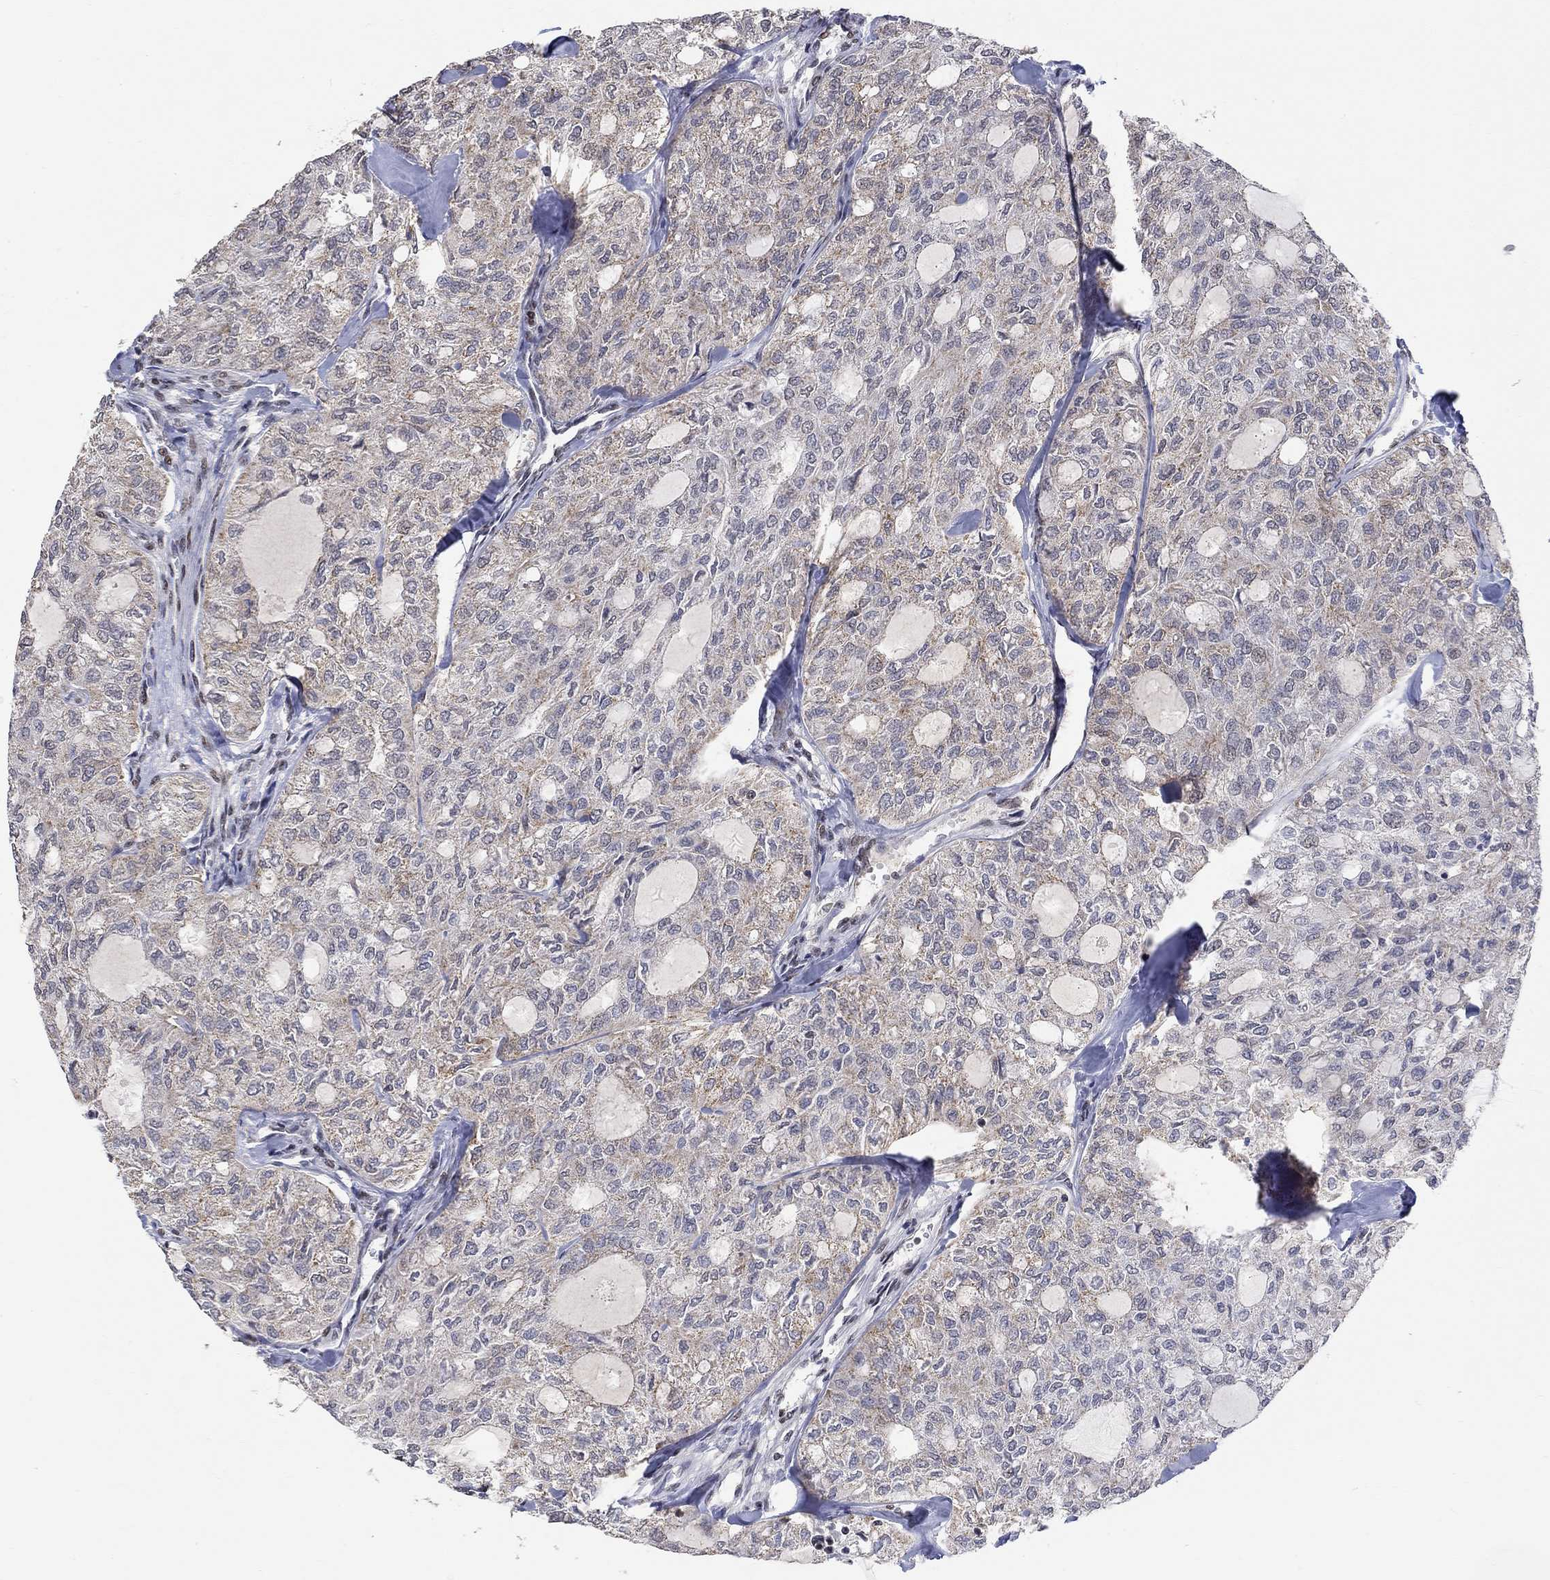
{"staining": {"intensity": "moderate", "quantity": "<25%", "location": "cytoplasmic/membranous"}, "tissue": "thyroid cancer", "cell_type": "Tumor cells", "image_type": "cancer", "snomed": [{"axis": "morphology", "description": "Follicular adenoma carcinoma, NOS"}, {"axis": "topography", "description": "Thyroid gland"}], "caption": "Immunohistochemistry histopathology image of human thyroid follicular adenoma carcinoma stained for a protein (brown), which displays low levels of moderate cytoplasmic/membranous expression in approximately <25% of tumor cells.", "gene": "KLF12", "patient": {"sex": "male", "age": 75}}